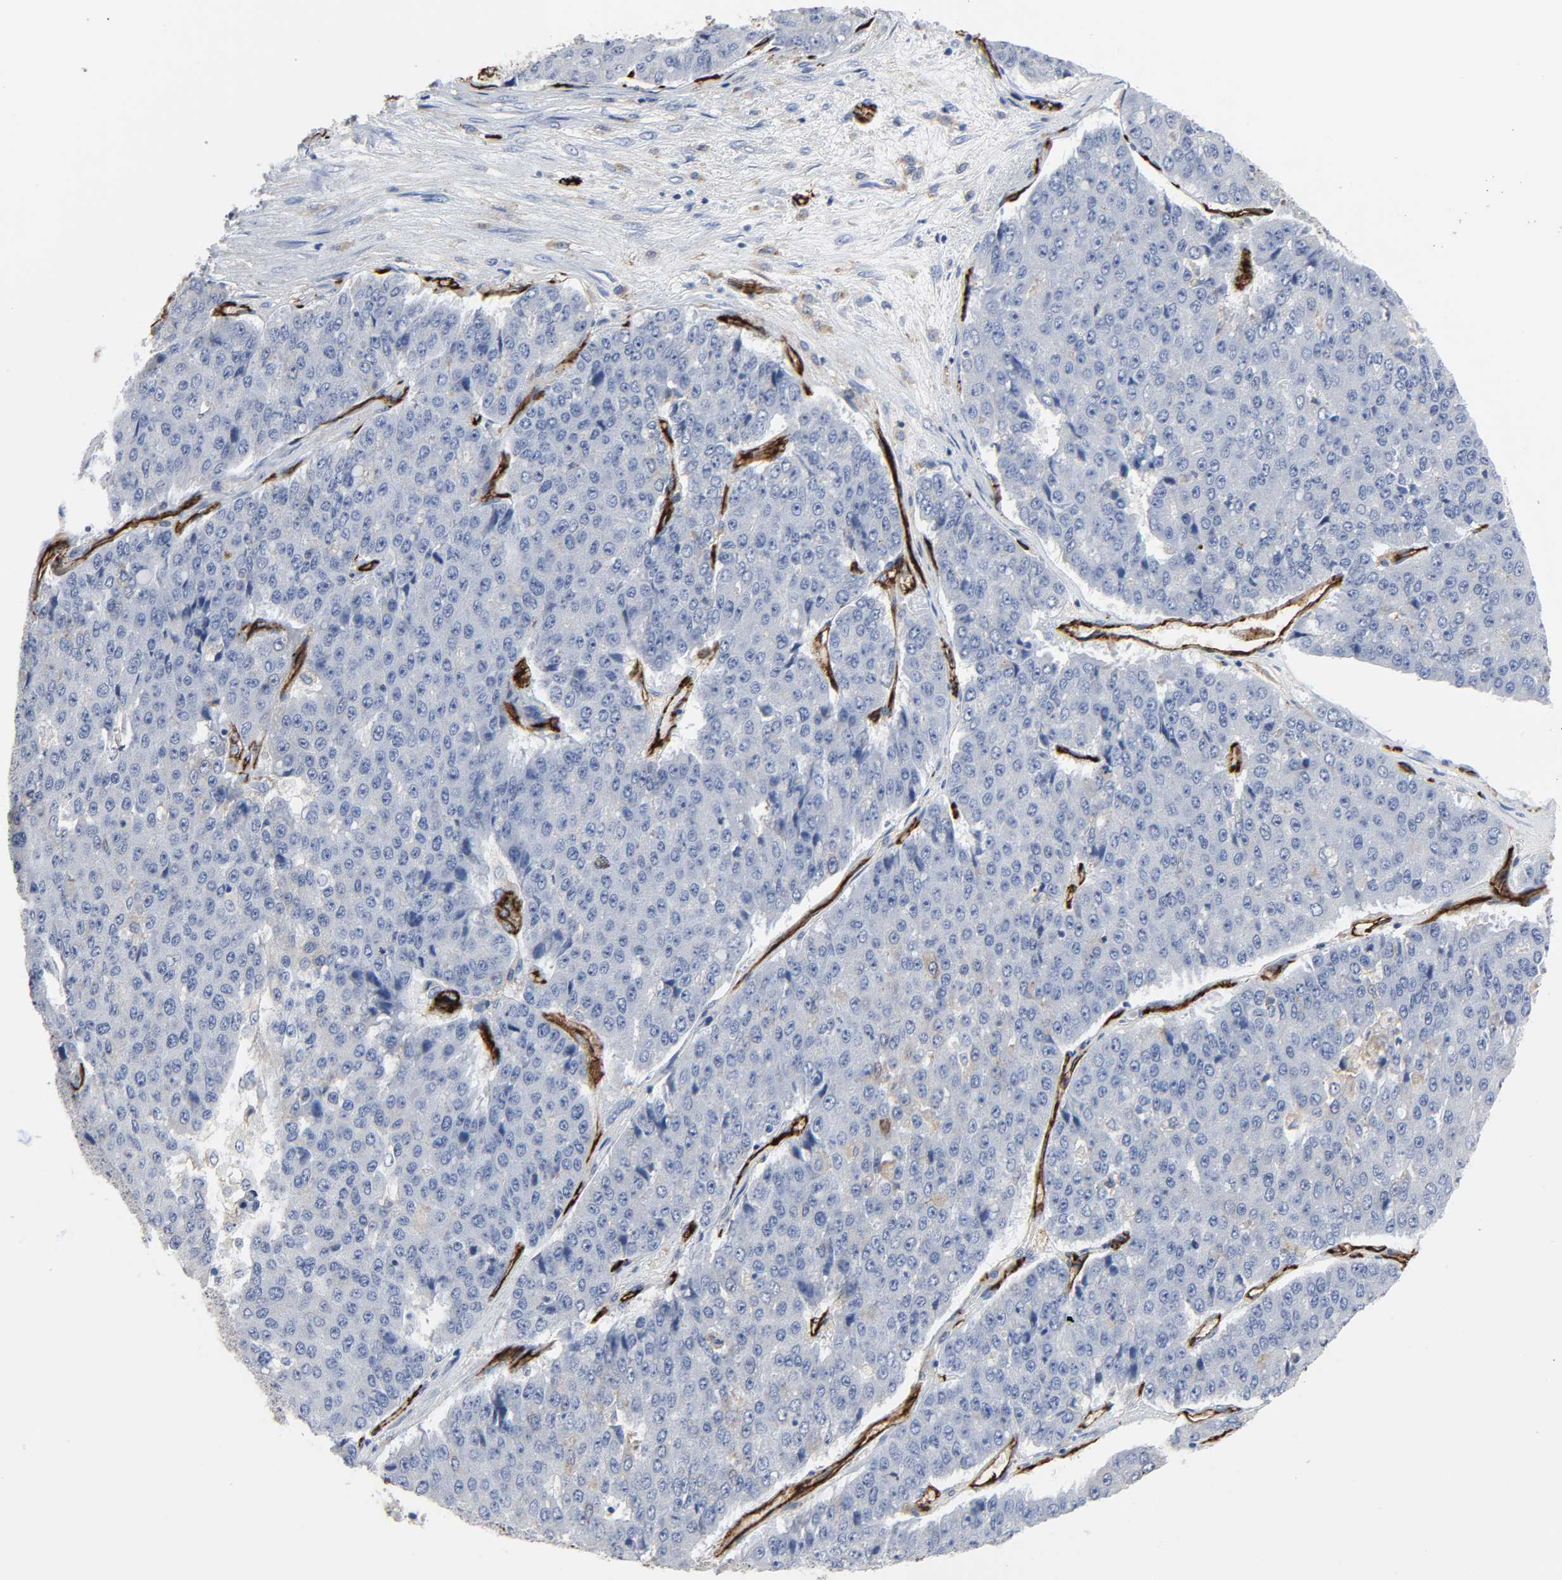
{"staining": {"intensity": "negative", "quantity": "none", "location": "none"}, "tissue": "pancreatic cancer", "cell_type": "Tumor cells", "image_type": "cancer", "snomed": [{"axis": "morphology", "description": "Adenocarcinoma, NOS"}, {"axis": "topography", "description": "Pancreas"}], "caption": "Immunohistochemistry histopathology image of neoplastic tissue: pancreatic adenocarcinoma stained with DAB (3,3'-diaminobenzidine) displays no significant protein expression in tumor cells. (DAB IHC visualized using brightfield microscopy, high magnification).", "gene": "PECAM1", "patient": {"sex": "male", "age": 50}}